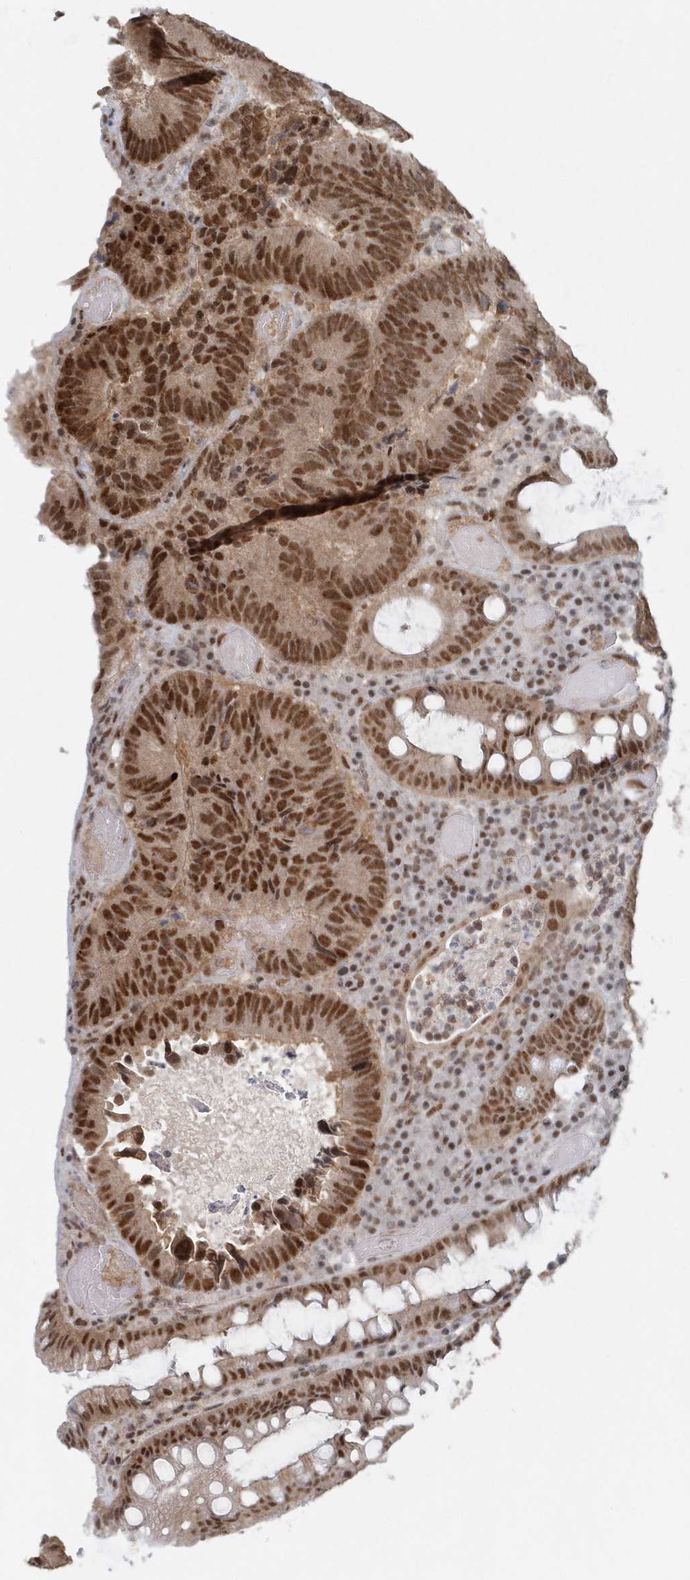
{"staining": {"intensity": "strong", "quantity": ">75%", "location": "nuclear"}, "tissue": "colorectal cancer", "cell_type": "Tumor cells", "image_type": "cancer", "snomed": [{"axis": "morphology", "description": "Adenocarcinoma, NOS"}, {"axis": "topography", "description": "Colon"}], "caption": "Protein expression by immunohistochemistry reveals strong nuclear expression in approximately >75% of tumor cells in colorectal cancer. The protein is shown in brown color, while the nuclei are stained blue.", "gene": "YTHDC1", "patient": {"sex": "female", "age": 78}}